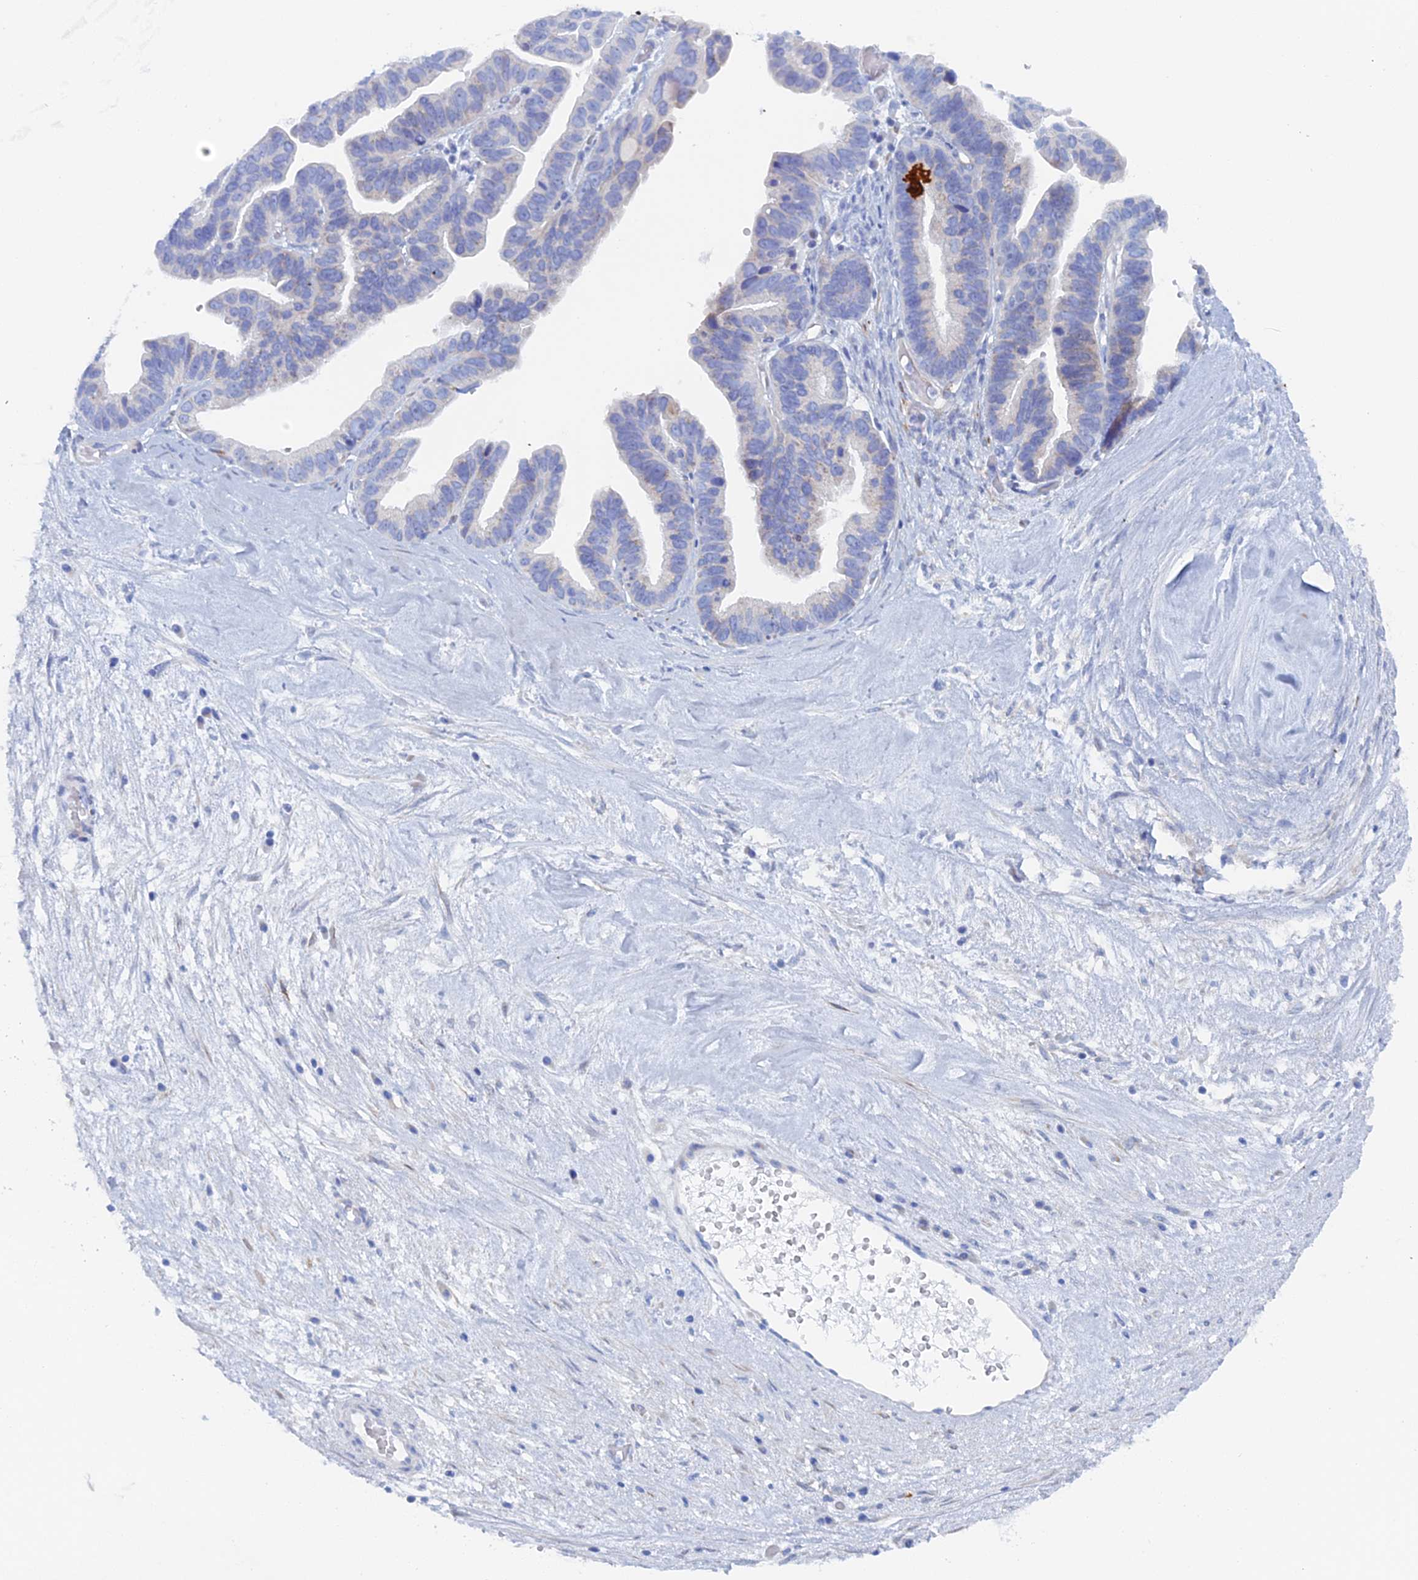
{"staining": {"intensity": "negative", "quantity": "none", "location": "none"}, "tissue": "ovarian cancer", "cell_type": "Tumor cells", "image_type": "cancer", "snomed": [{"axis": "morphology", "description": "Cystadenocarcinoma, serous, NOS"}, {"axis": "topography", "description": "Ovary"}], "caption": "An IHC photomicrograph of ovarian cancer is shown. There is no staining in tumor cells of ovarian cancer.", "gene": "COG7", "patient": {"sex": "female", "age": 56}}